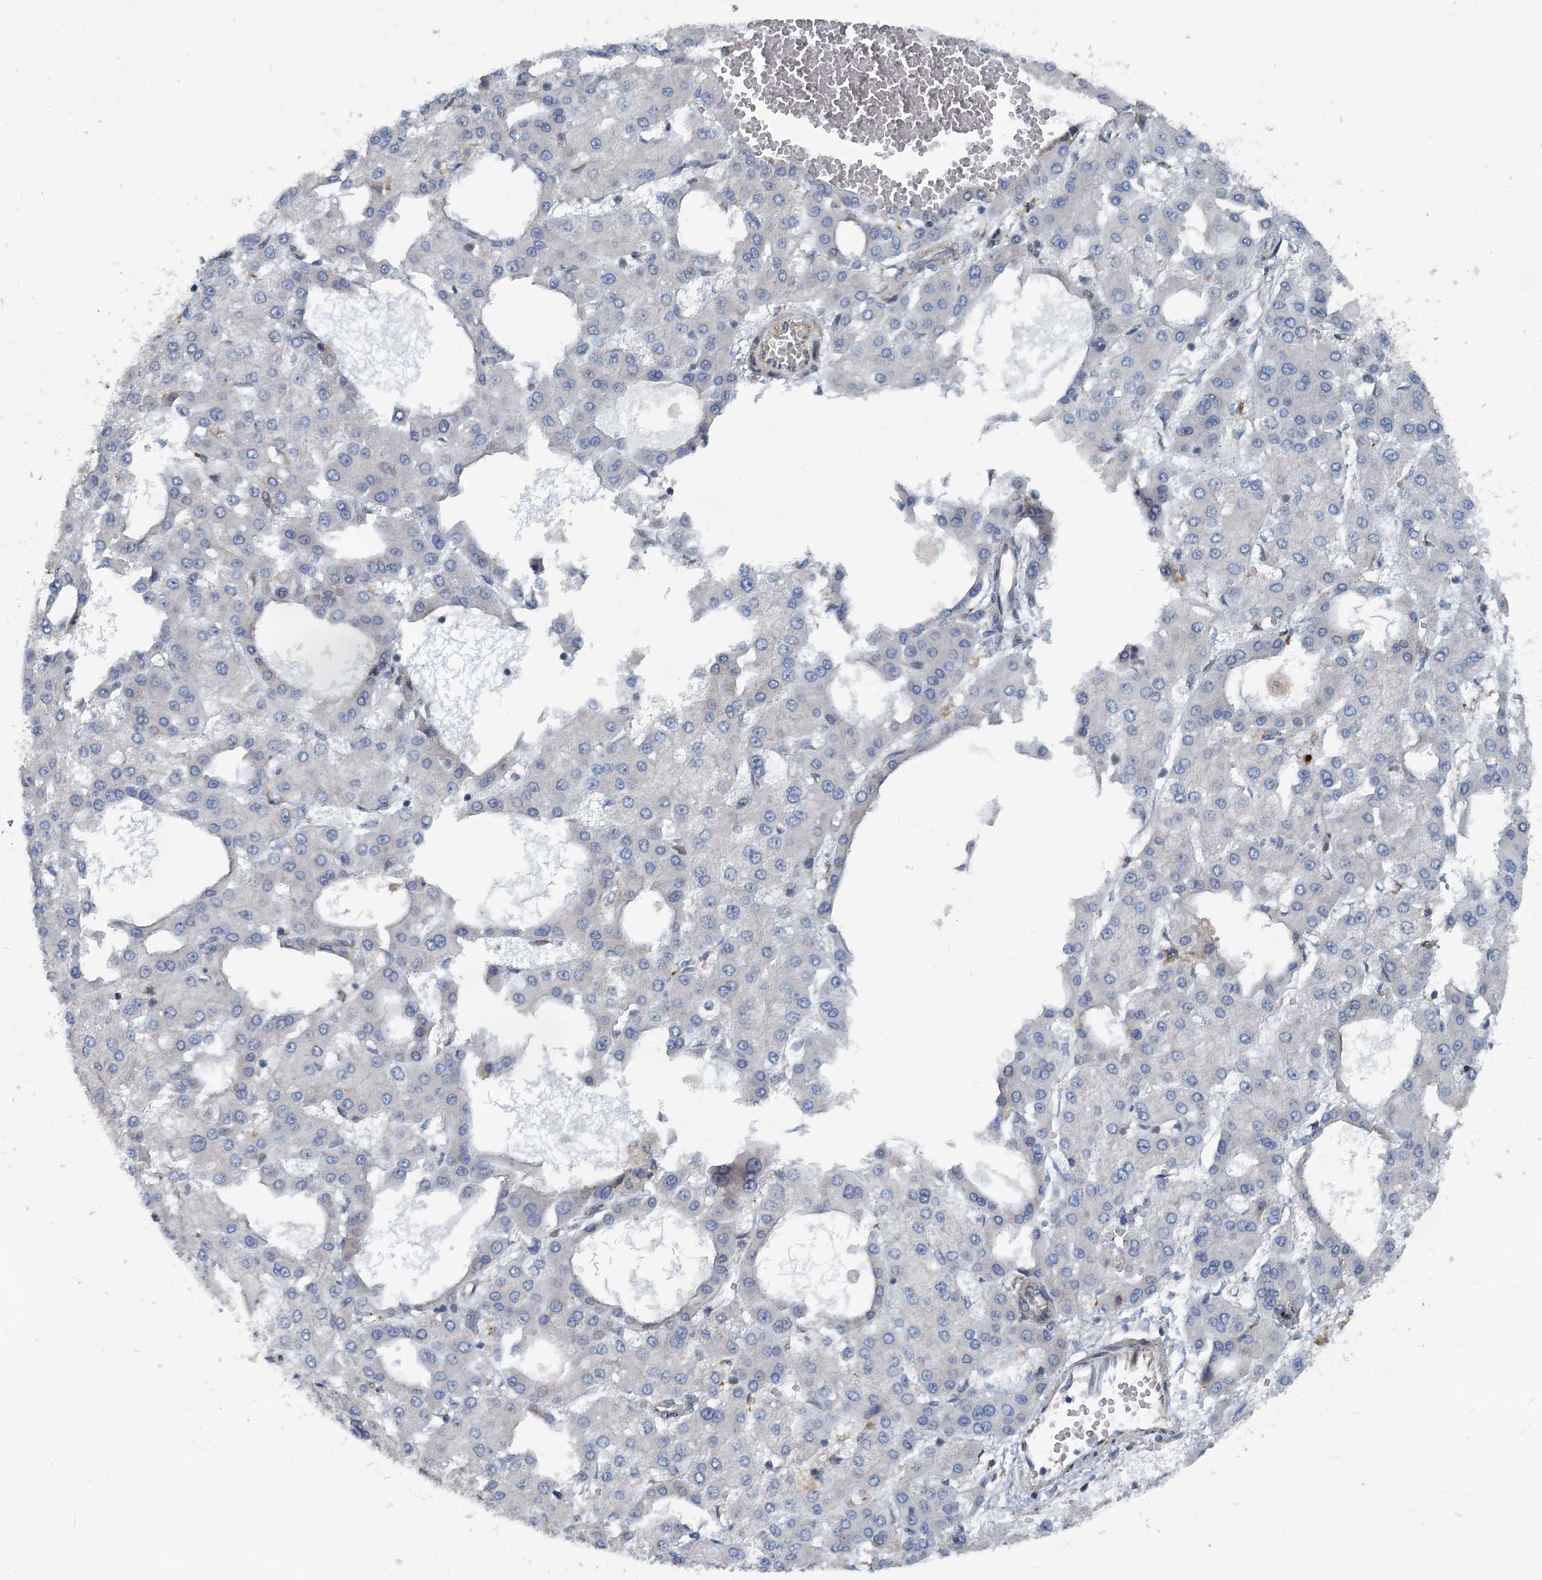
{"staining": {"intensity": "negative", "quantity": "none", "location": "none"}, "tissue": "liver cancer", "cell_type": "Tumor cells", "image_type": "cancer", "snomed": [{"axis": "morphology", "description": "Carcinoma, Hepatocellular, NOS"}, {"axis": "topography", "description": "Liver"}], "caption": "A photomicrograph of human liver hepatocellular carcinoma is negative for staining in tumor cells.", "gene": "GCLM", "patient": {"sex": "male", "age": 47}}